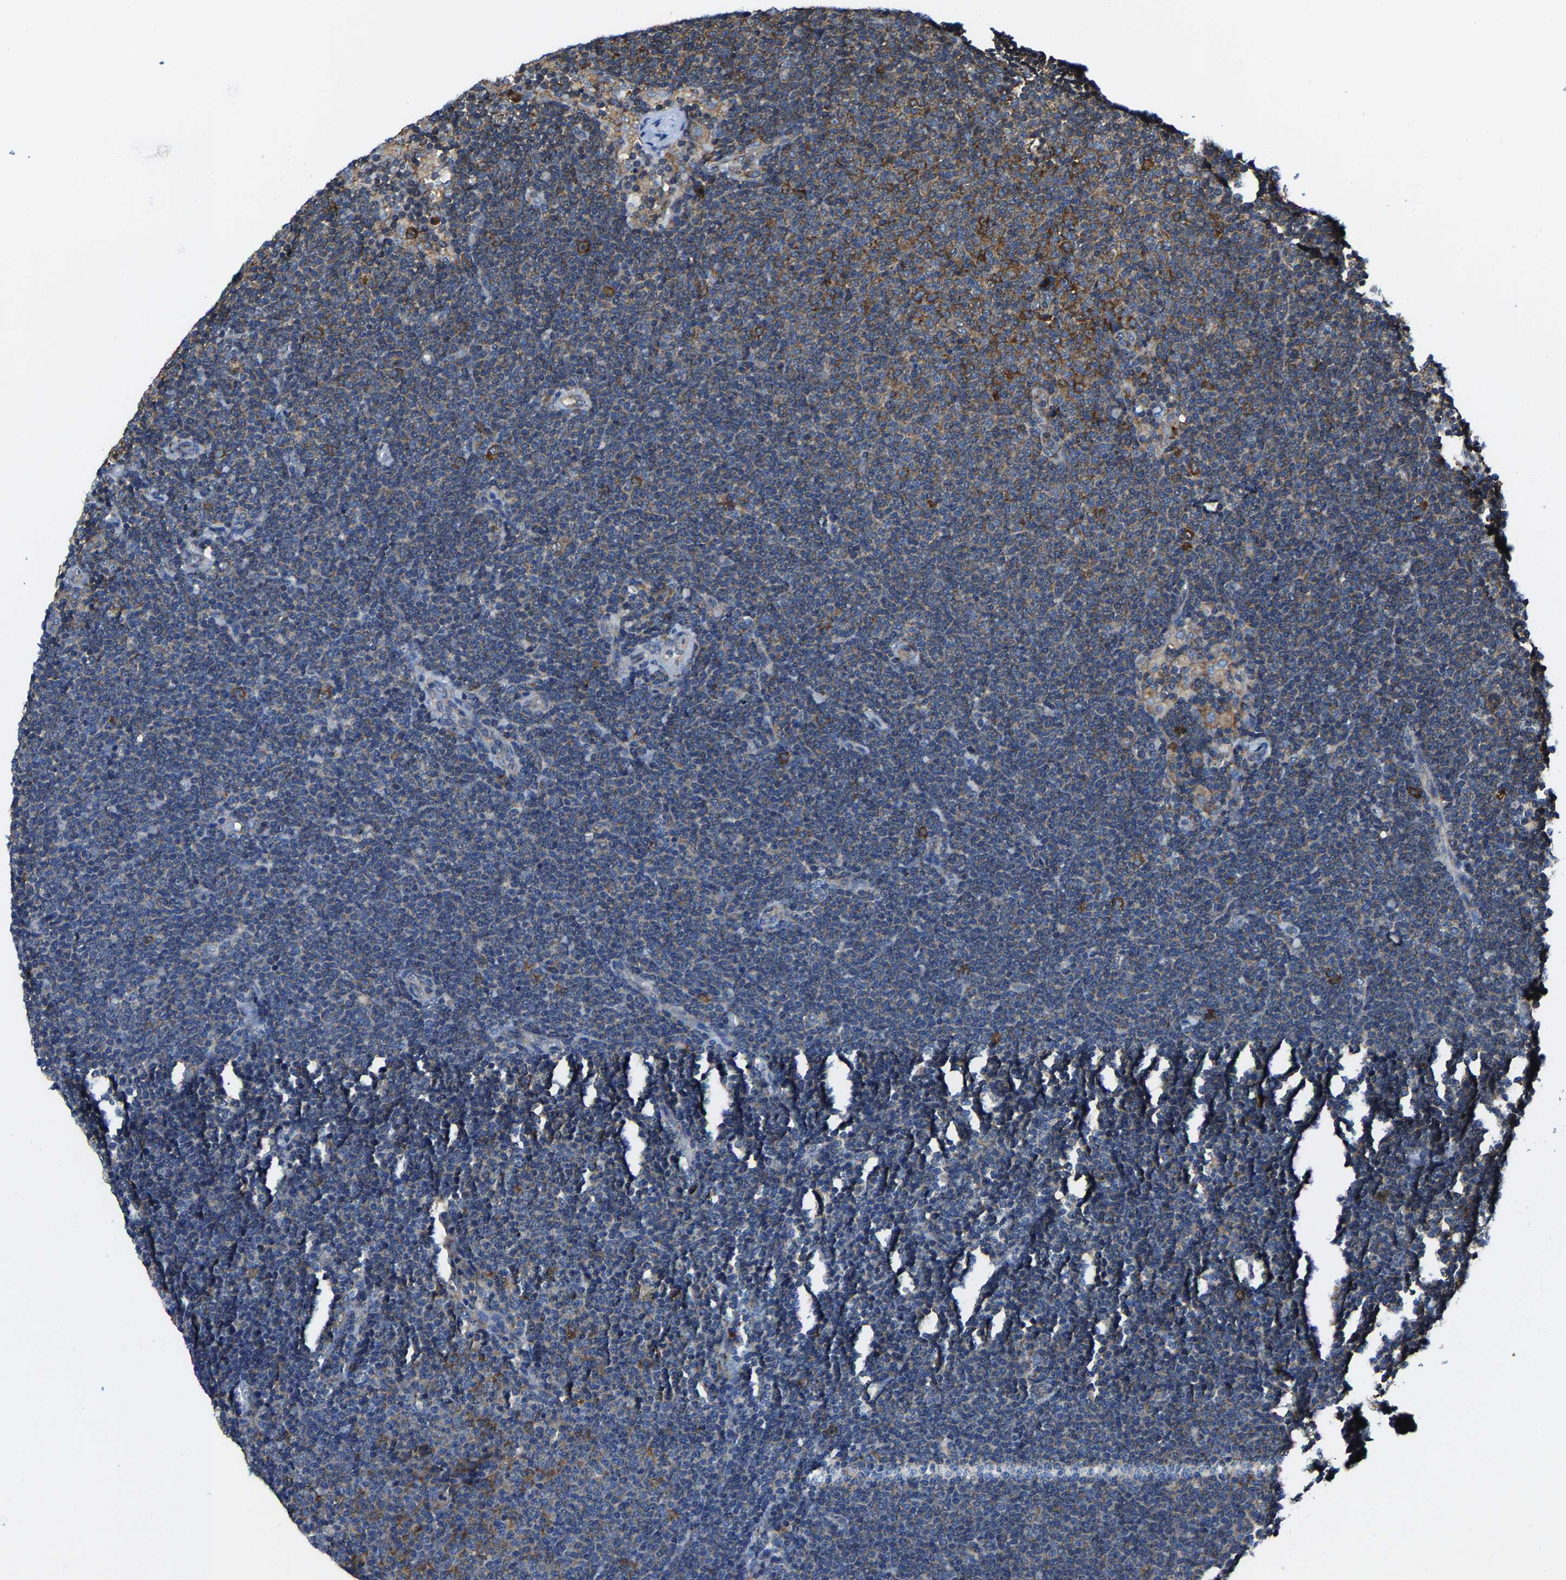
{"staining": {"intensity": "strong", "quantity": "<25%", "location": "cytoplasmic/membranous"}, "tissue": "lymphoma", "cell_type": "Tumor cells", "image_type": "cancer", "snomed": [{"axis": "morphology", "description": "Malignant lymphoma, non-Hodgkin's type, Low grade"}, {"axis": "topography", "description": "Lymph node"}], "caption": "About <25% of tumor cells in human low-grade malignant lymphoma, non-Hodgkin's type show strong cytoplasmic/membranous protein expression as visualized by brown immunohistochemical staining.", "gene": "G3BP2", "patient": {"sex": "female", "age": 53}}